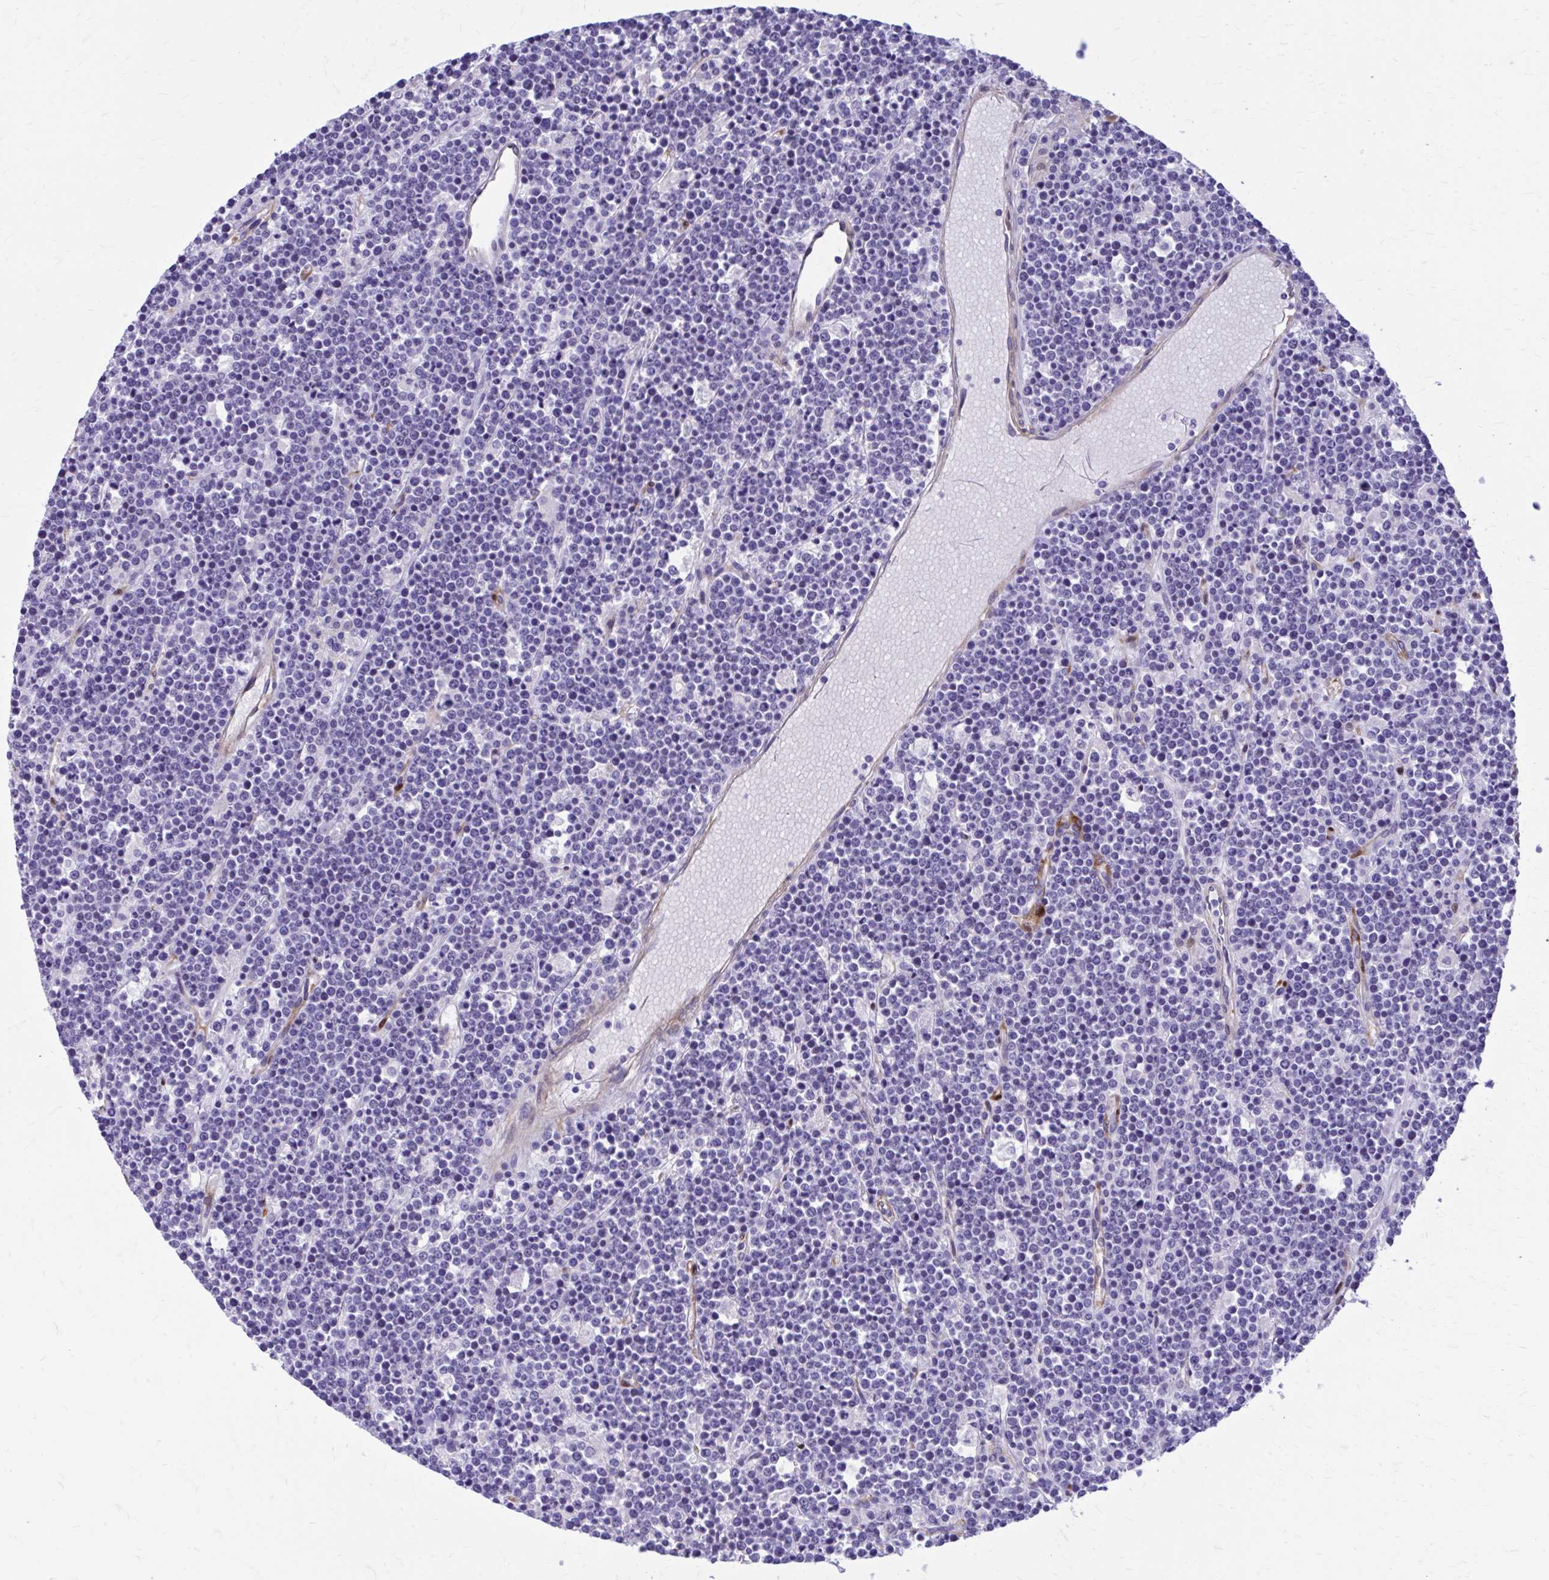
{"staining": {"intensity": "negative", "quantity": "none", "location": "none"}, "tissue": "lymphoma", "cell_type": "Tumor cells", "image_type": "cancer", "snomed": [{"axis": "morphology", "description": "Malignant lymphoma, non-Hodgkin's type, High grade"}, {"axis": "topography", "description": "Ovary"}], "caption": "The immunohistochemistry histopathology image has no significant expression in tumor cells of lymphoma tissue.", "gene": "EPB41L1", "patient": {"sex": "female", "age": 56}}